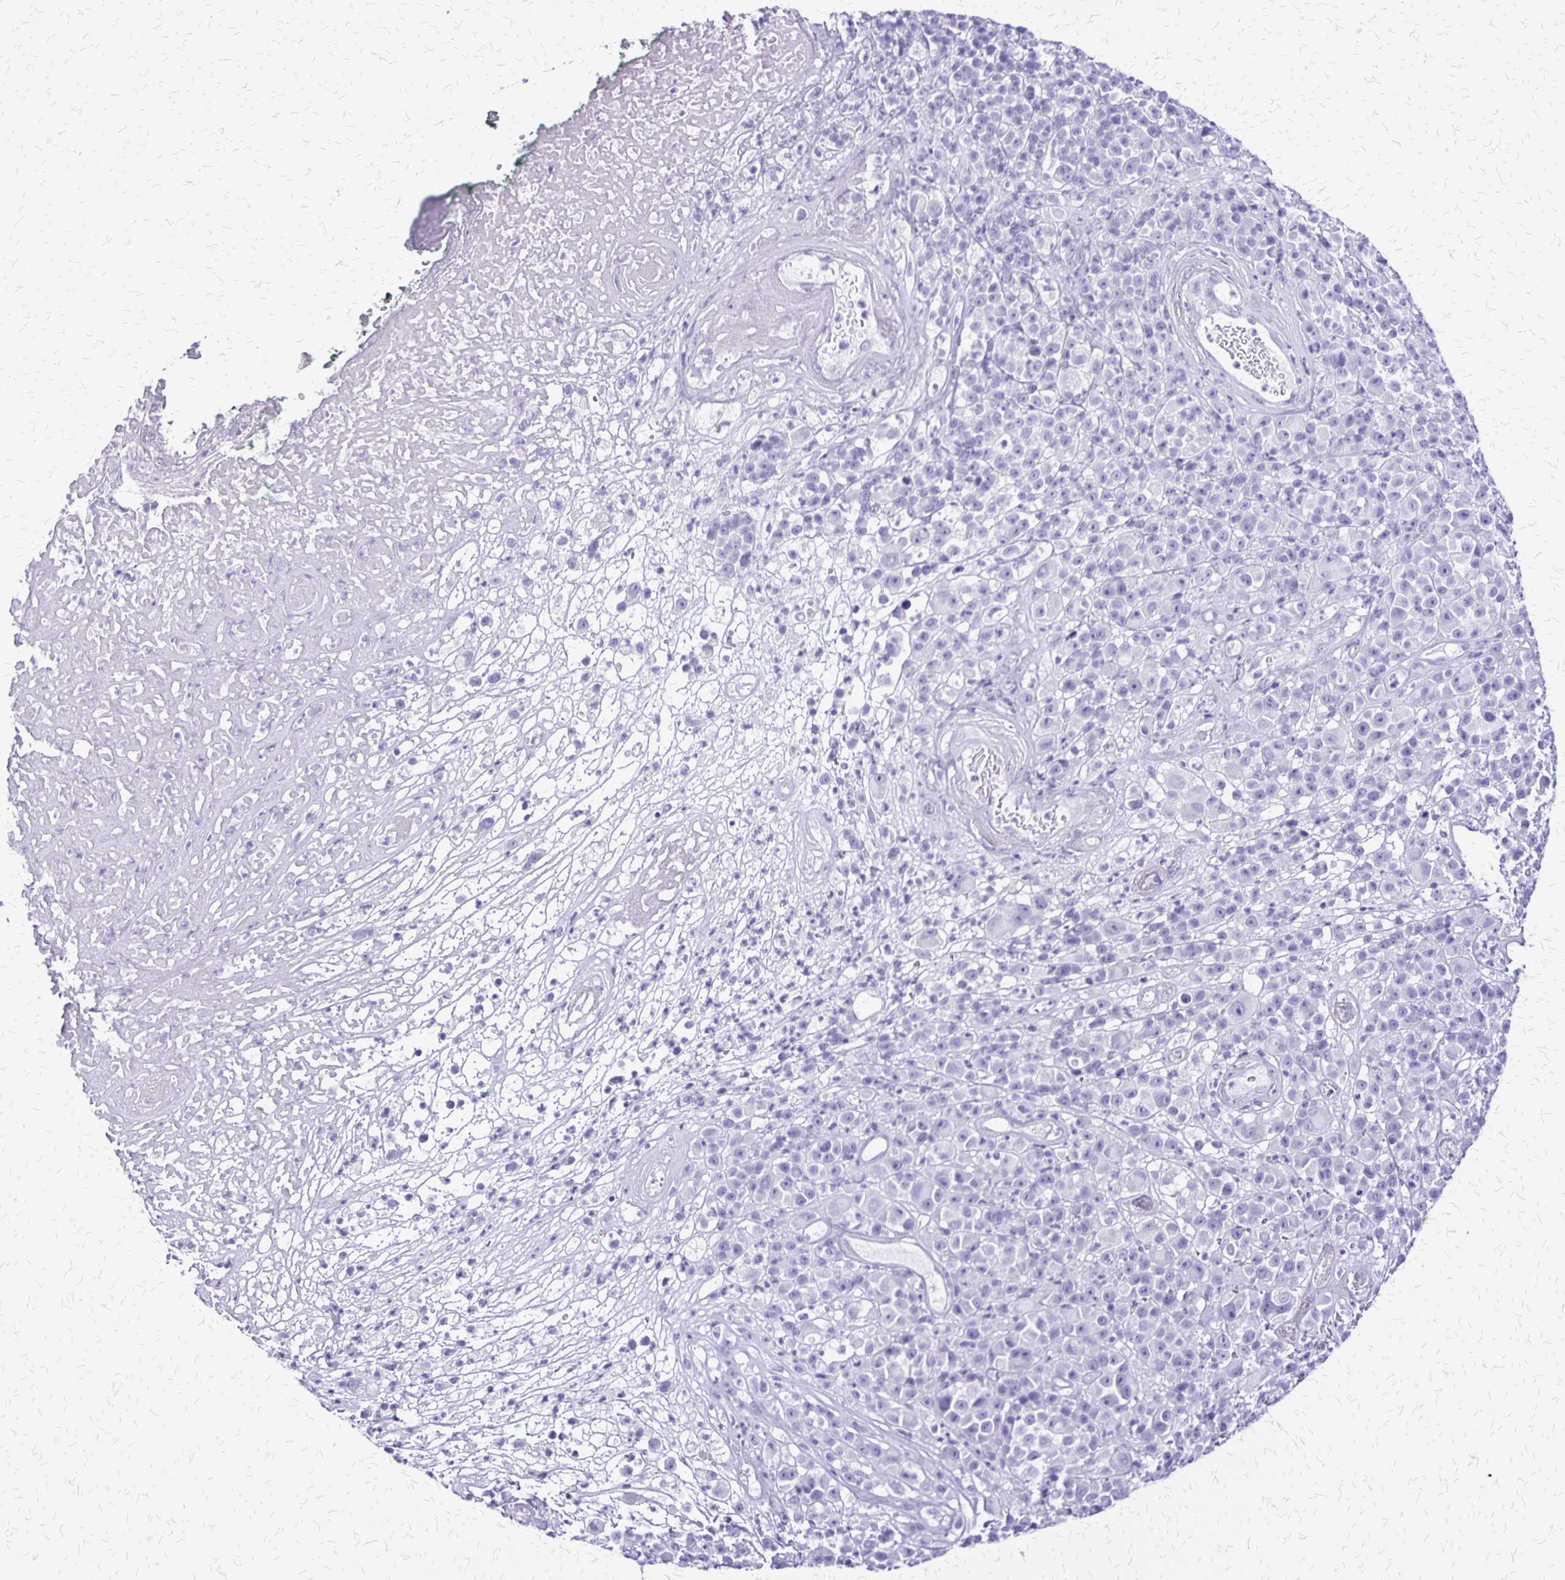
{"staining": {"intensity": "negative", "quantity": "none", "location": "none"}, "tissue": "melanoma", "cell_type": "Tumor cells", "image_type": "cancer", "snomed": [{"axis": "morphology", "description": "Malignant melanoma, NOS"}, {"axis": "topography", "description": "Skin"}, {"axis": "topography", "description": "Skin of back"}], "caption": "Malignant melanoma was stained to show a protein in brown. There is no significant staining in tumor cells. (Immunohistochemistry (ihc), brightfield microscopy, high magnification).", "gene": "SLC13A2", "patient": {"sex": "male", "age": 91}}